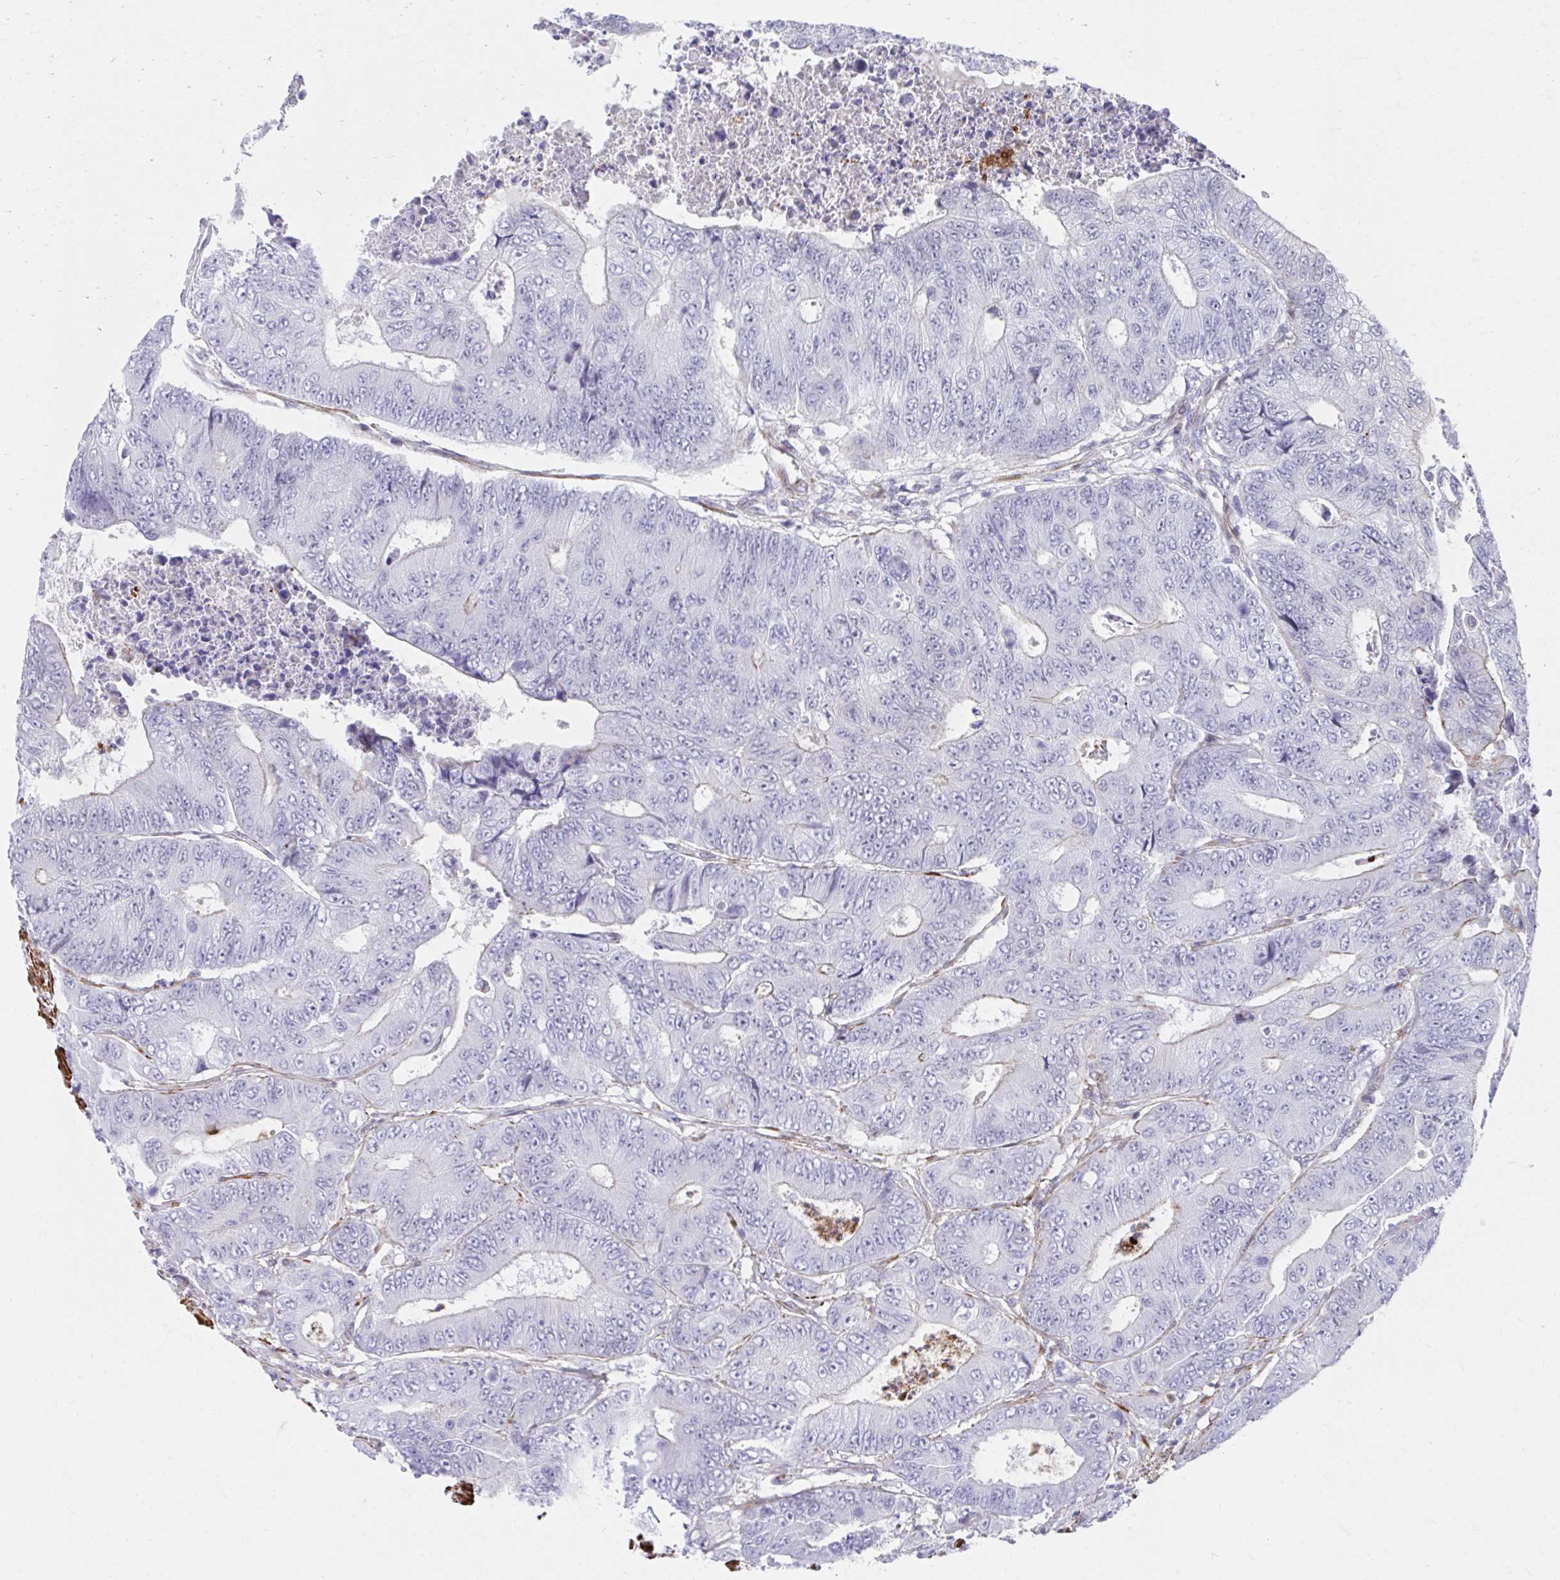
{"staining": {"intensity": "negative", "quantity": "none", "location": "none"}, "tissue": "colorectal cancer", "cell_type": "Tumor cells", "image_type": "cancer", "snomed": [{"axis": "morphology", "description": "Adenocarcinoma, NOS"}, {"axis": "topography", "description": "Colon"}], "caption": "Immunohistochemistry of adenocarcinoma (colorectal) displays no positivity in tumor cells.", "gene": "CSTB", "patient": {"sex": "female", "age": 48}}